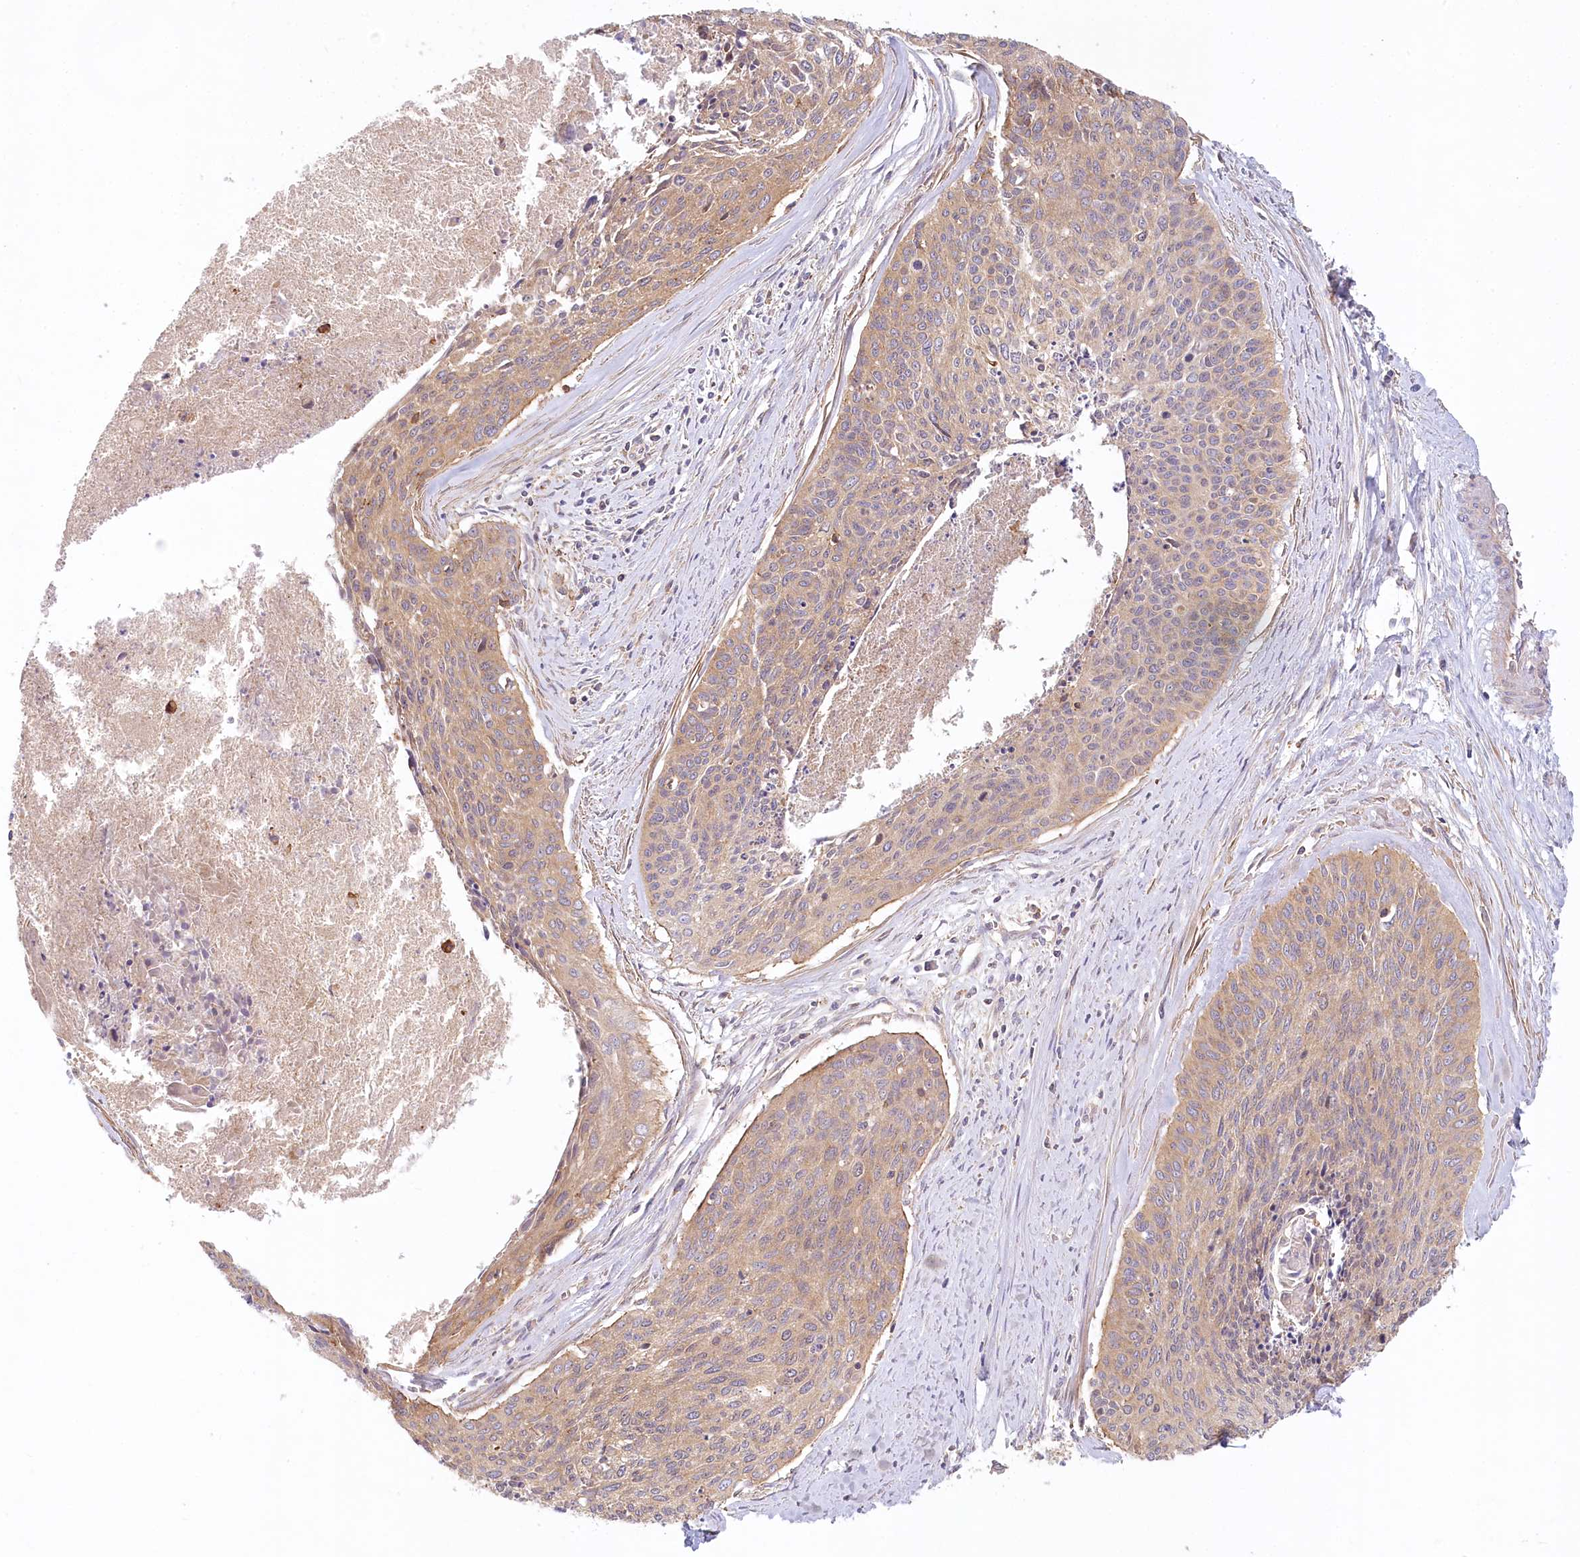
{"staining": {"intensity": "weak", "quantity": ">75%", "location": "cytoplasmic/membranous"}, "tissue": "cervical cancer", "cell_type": "Tumor cells", "image_type": "cancer", "snomed": [{"axis": "morphology", "description": "Squamous cell carcinoma, NOS"}, {"axis": "topography", "description": "Cervix"}], "caption": "A histopathology image of human cervical cancer stained for a protein reveals weak cytoplasmic/membranous brown staining in tumor cells.", "gene": "UMPS", "patient": {"sex": "female", "age": 55}}